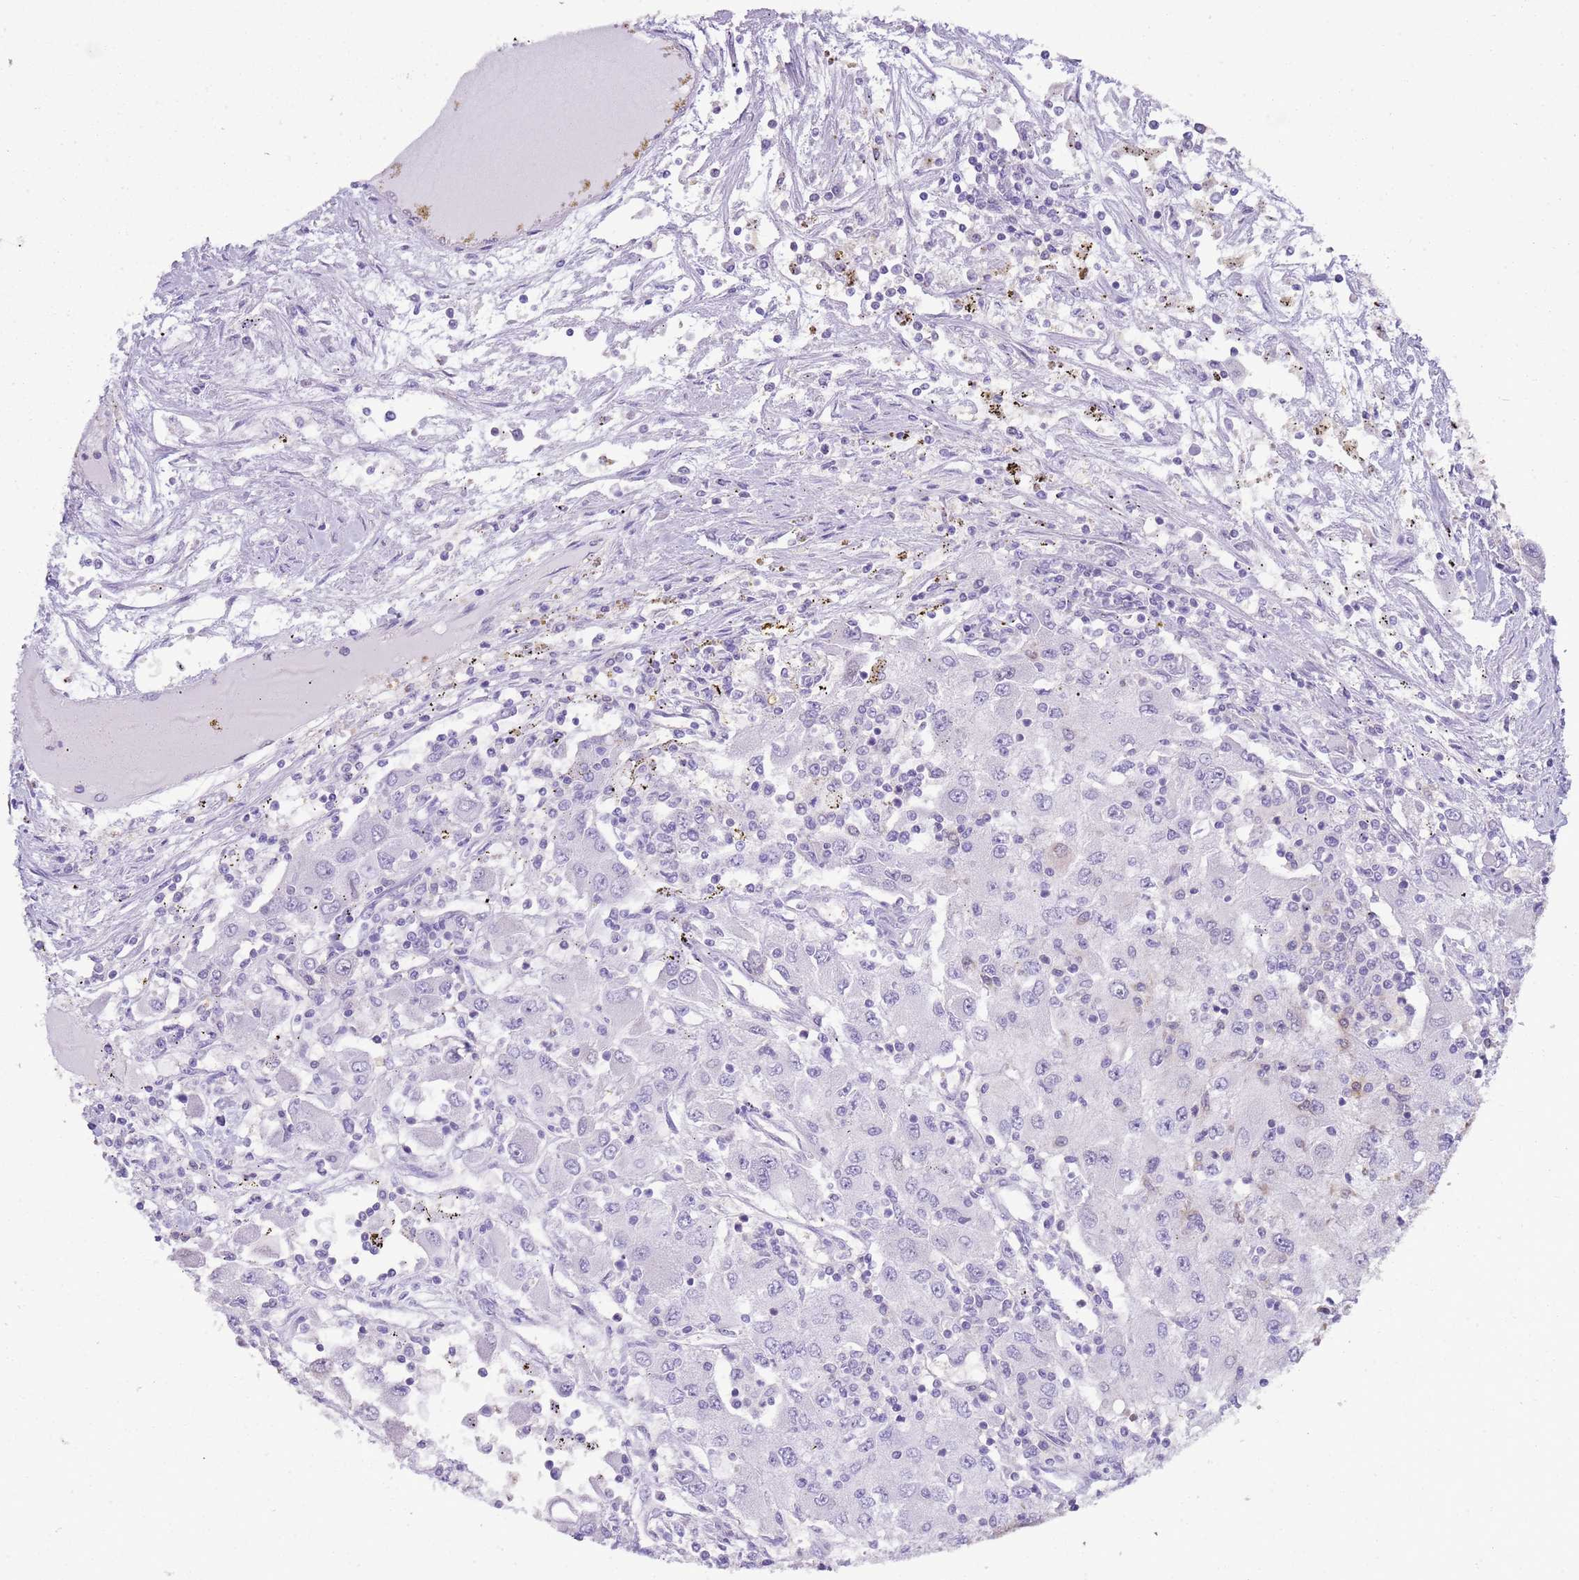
{"staining": {"intensity": "negative", "quantity": "none", "location": "none"}, "tissue": "renal cancer", "cell_type": "Tumor cells", "image_type": "cancer", "snomed": [{"axis": "morphology", "description": "Adenocarcinoma, NOS"}, {"axis": "topography", "description": "Kidney"}], "caption": "A micrograph of renal adenocarcinoma stained for a protein exhibits no brown staining in tumor cells. Nuclei are stained in blue.", "gene": "NBPF6", "patient": {"sex": "female", "age": 67}}